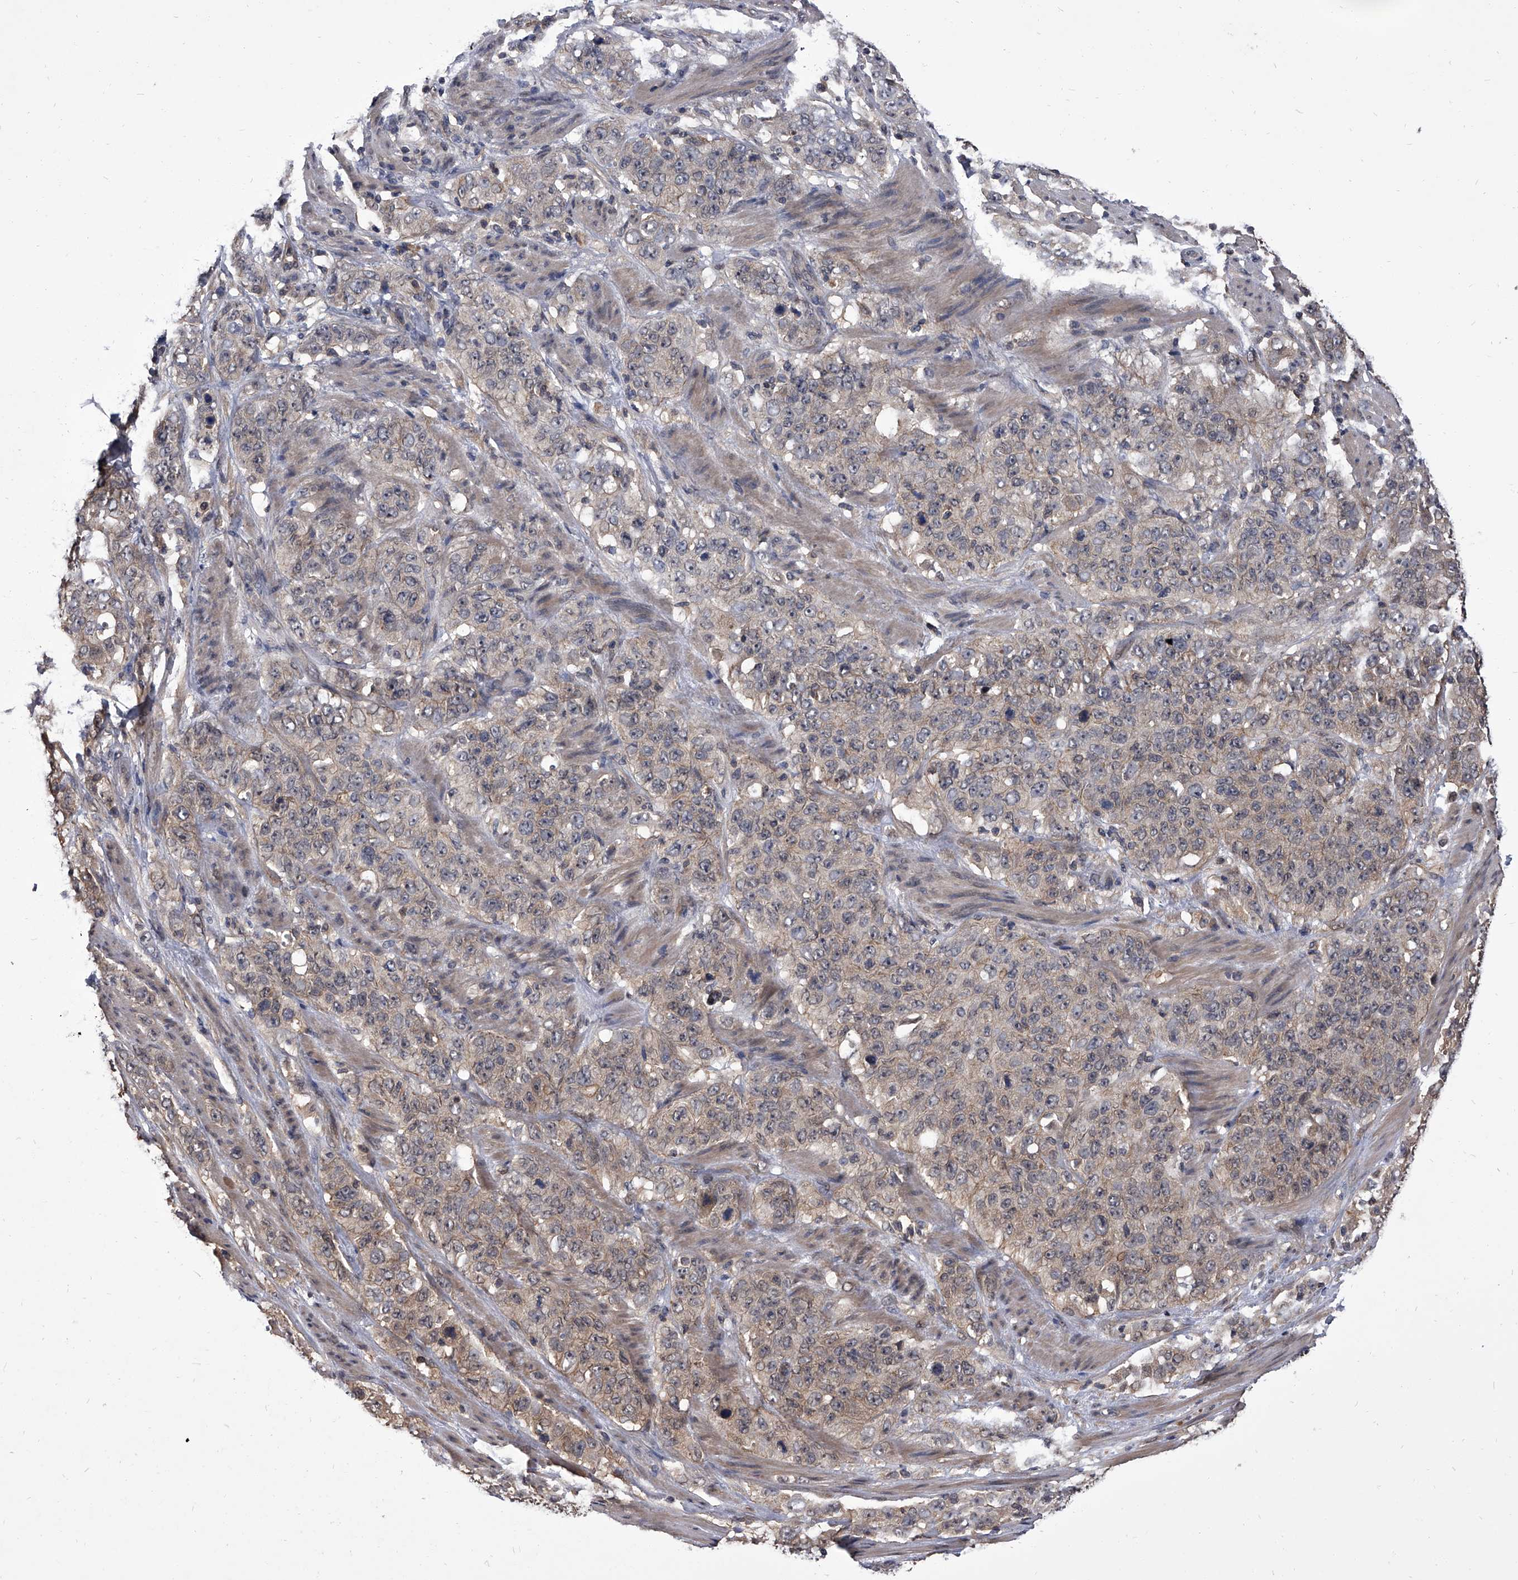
{"staining": {"intensity": "weak", "quantity": "25%-75%", "location": "cytoplasmic/membranous"}, "tissue": "stomach cancer", "cell_type": "Tumor cells", "image_type": "cancer", "snomed": [{"axis": "morphology", "description": "Adenocarcinoma, NOS"}, {"axis": "topography", "description": "Stomach"}], "caption": "Weak cytoplasmic/membranous protein positivity is appreciated in approximately 25%-75% of tumor cells in stomach cancer (adenocarcinoma). Using DAB (3,3'-diaminobenzidine) (brown) and hematoxylin (blue) stains, captured at high magnification using brightfield microscopy.", "gene": "SLC18B1", "patient": {"sex": "male", "age": 48}}